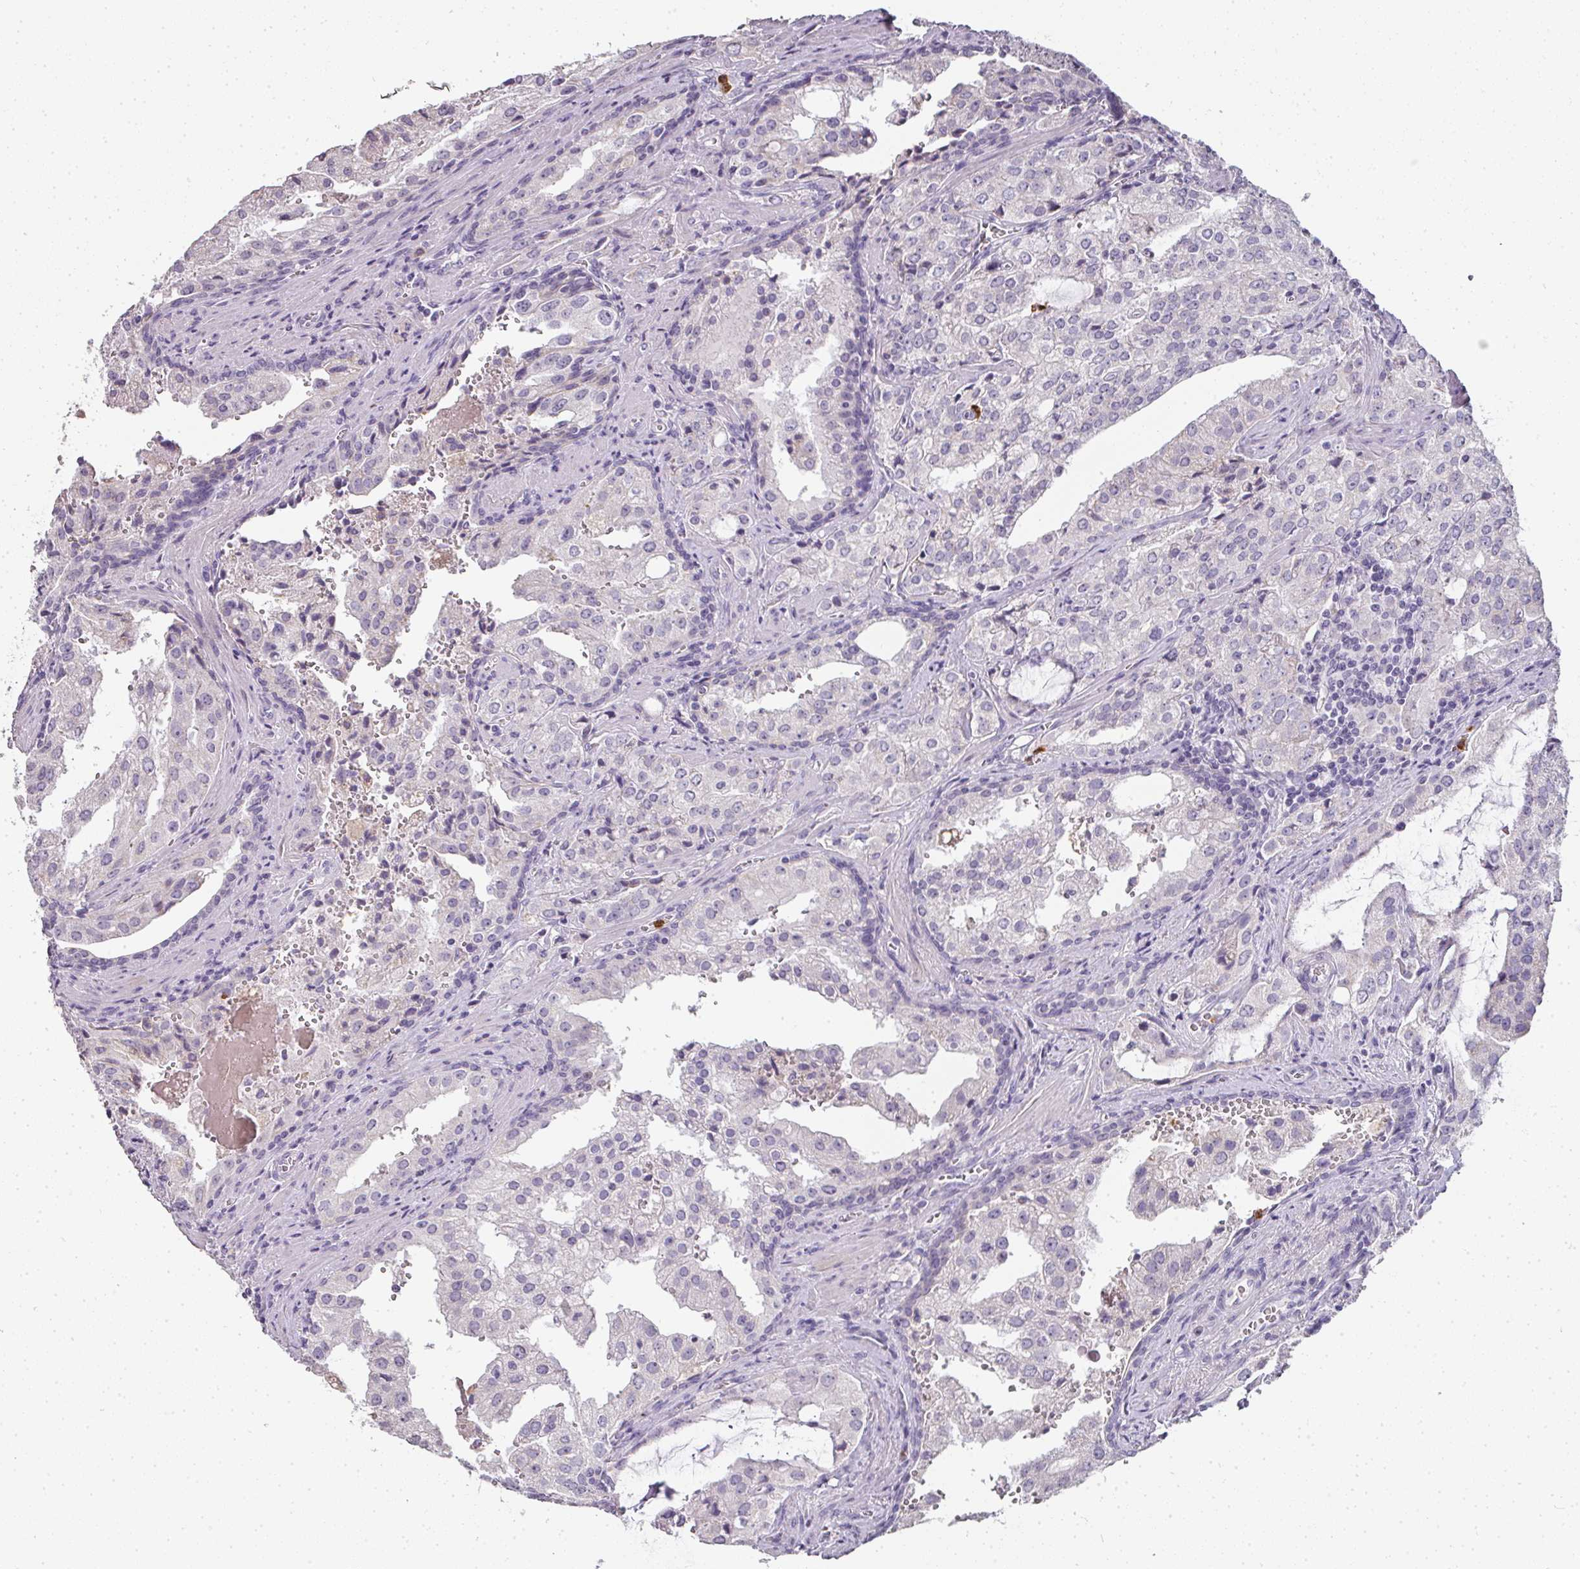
{"staining": {"intensity": "weak", "quantity": "<25%", "location": "cytoplasmic/membranous"}, "tissue": "prostate cancer", "cell_type": "Tumor cells", "image_type": "cancer", "snomed": [{"axis": "morphology", "description": "Adenocarcinoma, High grade"}, {"axis": "topography", "description": "Prostate"}], "caption": "DAB (3,3'-diaminobenzidine) immunohistochemical staining of human prostate cancer (high-grade adenocarcinoma) exhibits no significant staining in tumor cells.", "gene": "CAMP", "patient": {"sex": "male", "age": 68}}